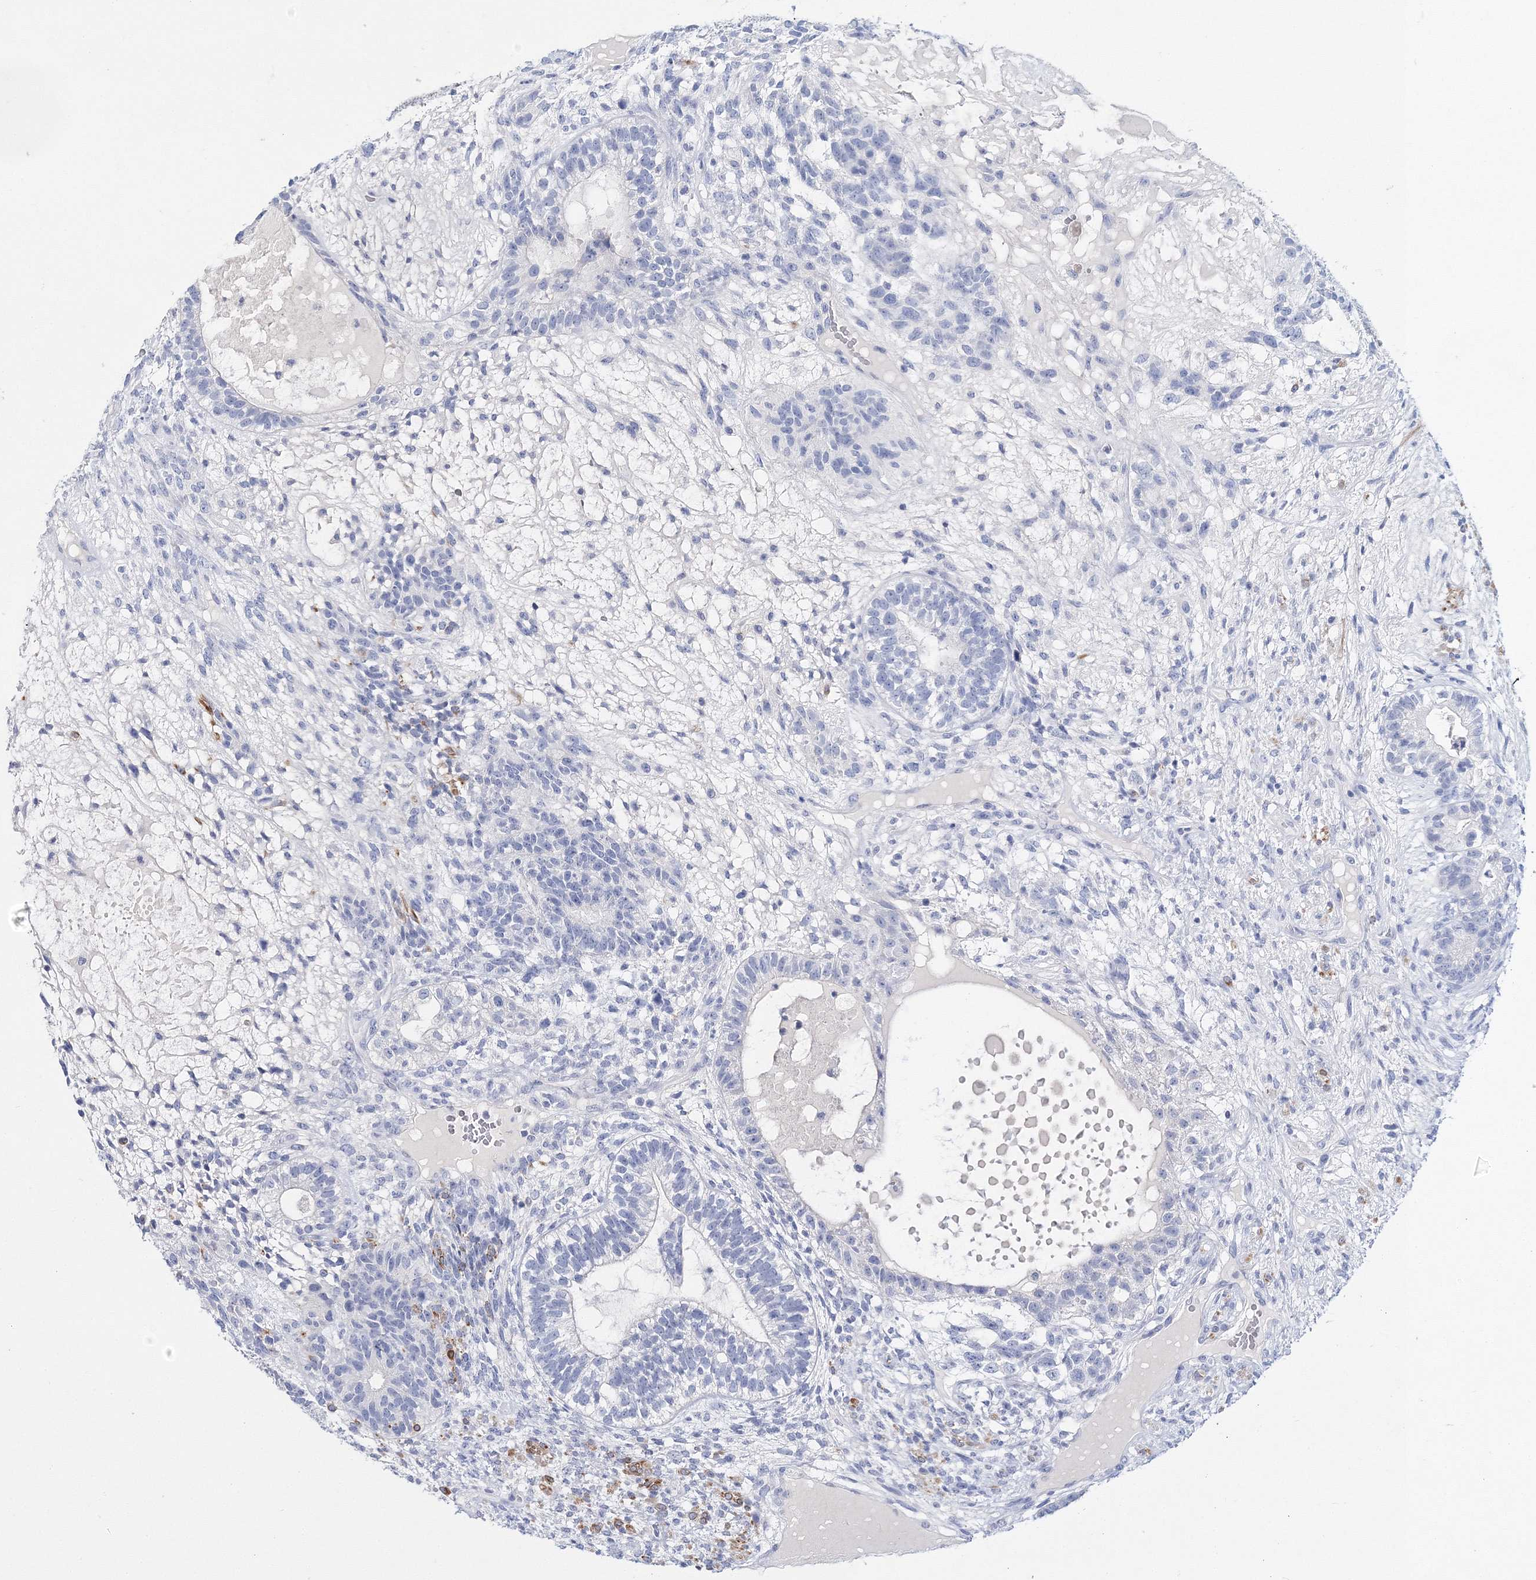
{"staining": {"intensity": "negative", "quantity": "none", "location": "none"}, "tissue": "testis cancer", "cell_type": "Tumor cells", "image_type": "cancer", "snomed": [{"axis": "morphology", "description": "Seminoma, NOS"}, {"axis": "morphology", "description": "Carcinoma, Embryonal, NOS"}, {"axis": "topography", "description": "Testis"}], "caption": "Immunohistochemistry of human embryonal carcinoma (testis) shows no positivity in tumor cells.", "gene": "MYOZ2", "patient": {"sex": "male", "age": 28}}